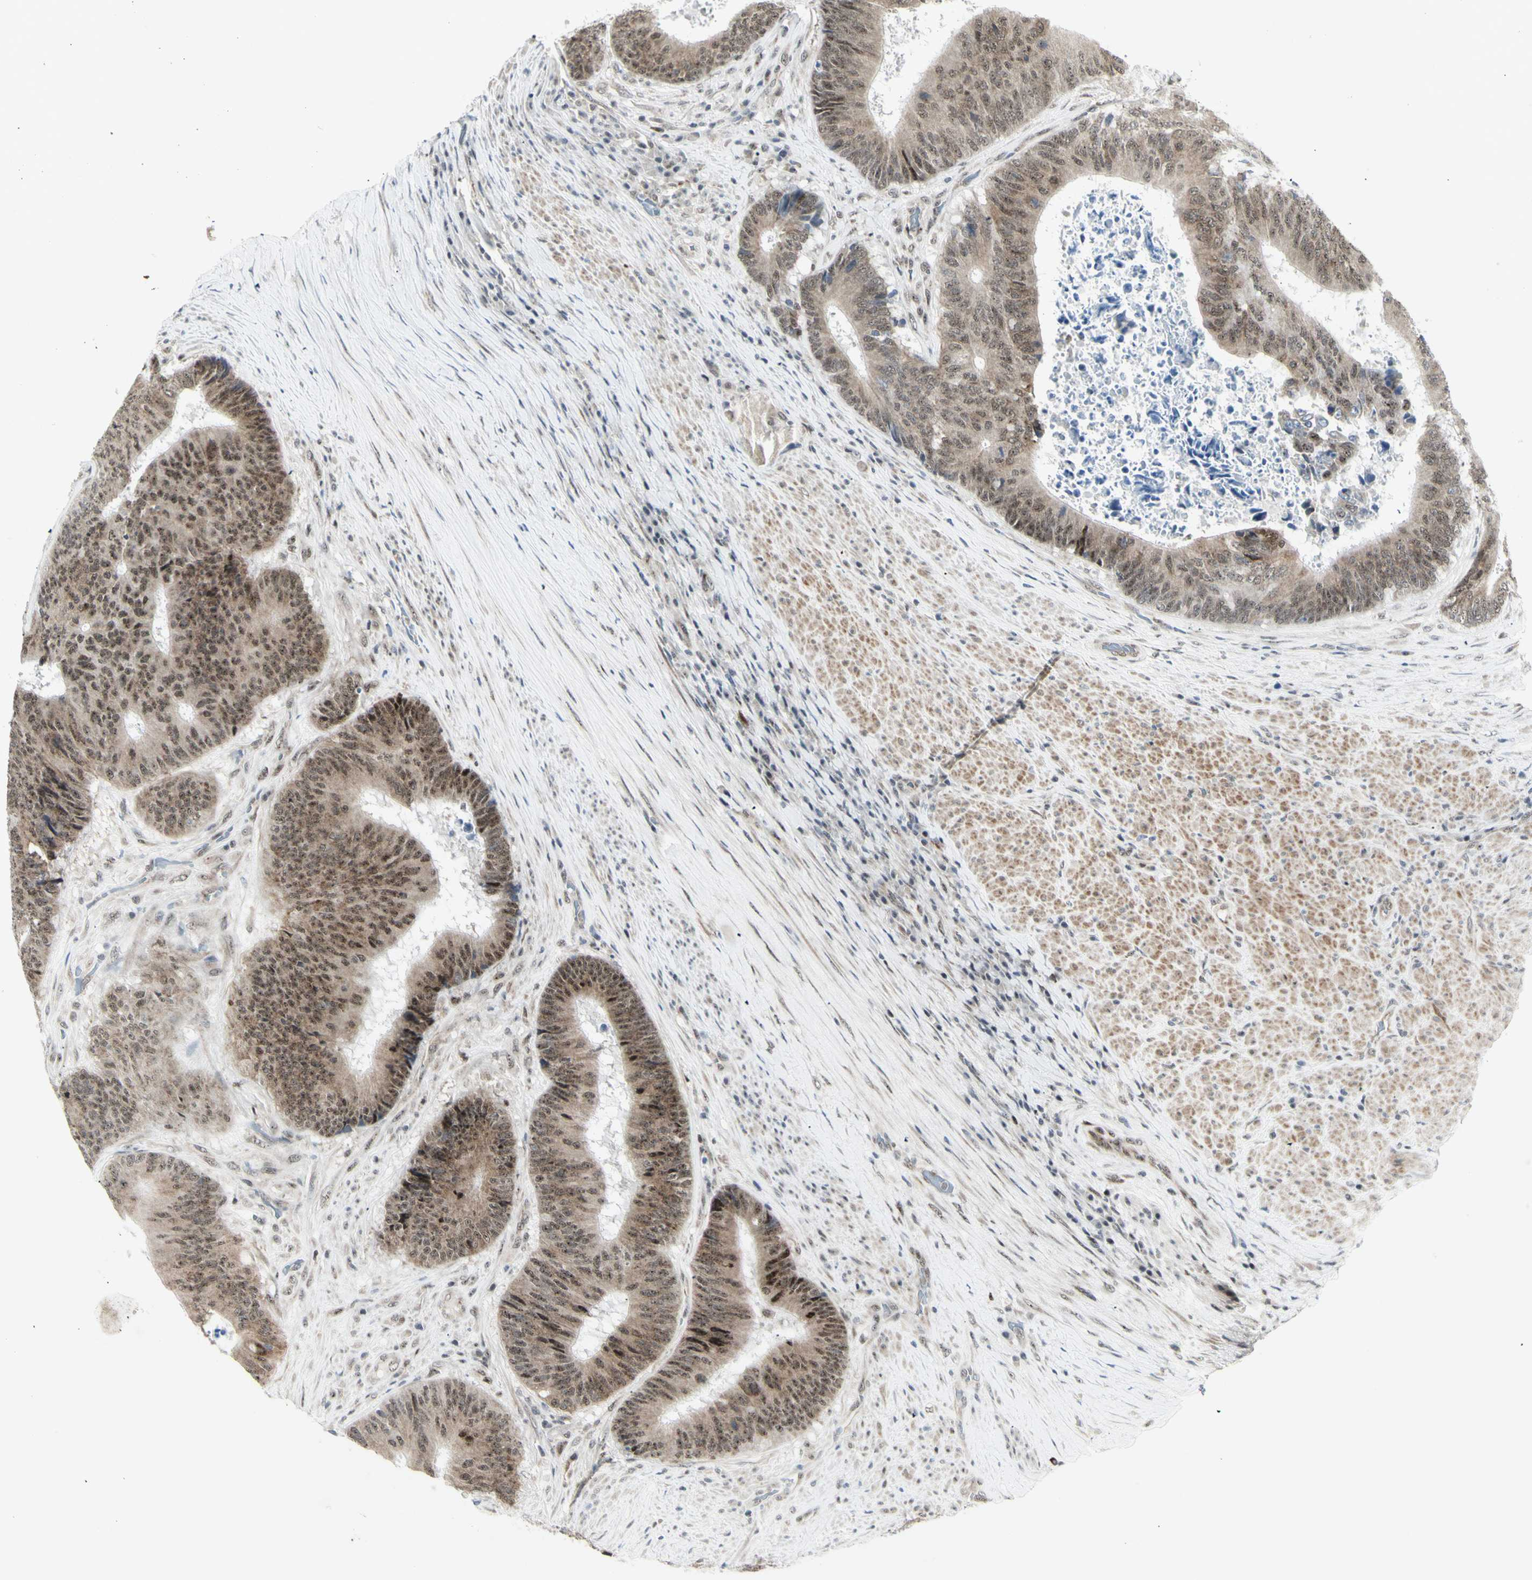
{"staining": {"intensity": "moderate", "quantity": ">75%", "location": "cytoplasmic/membranous,nuclear"}, "tissue": "colorectal cancer", "cell_type": "Tumor cells", "image_type": "cancer", "snomed": [{"axis": "morphology", "description": "Adenocarcinoma, NOS"}, {"axis": "topography", "description": "Rectum"}], "caption": "This photomicrograph displays immunohistochemistry staining of colorectal adenocarcinoma, with medium moderate cytoplasmic/membranous and nuclear staining in about >75% of tumor cells.", "gene": "DHRS7B", "patient": {"sex": "male", "age": 72}}